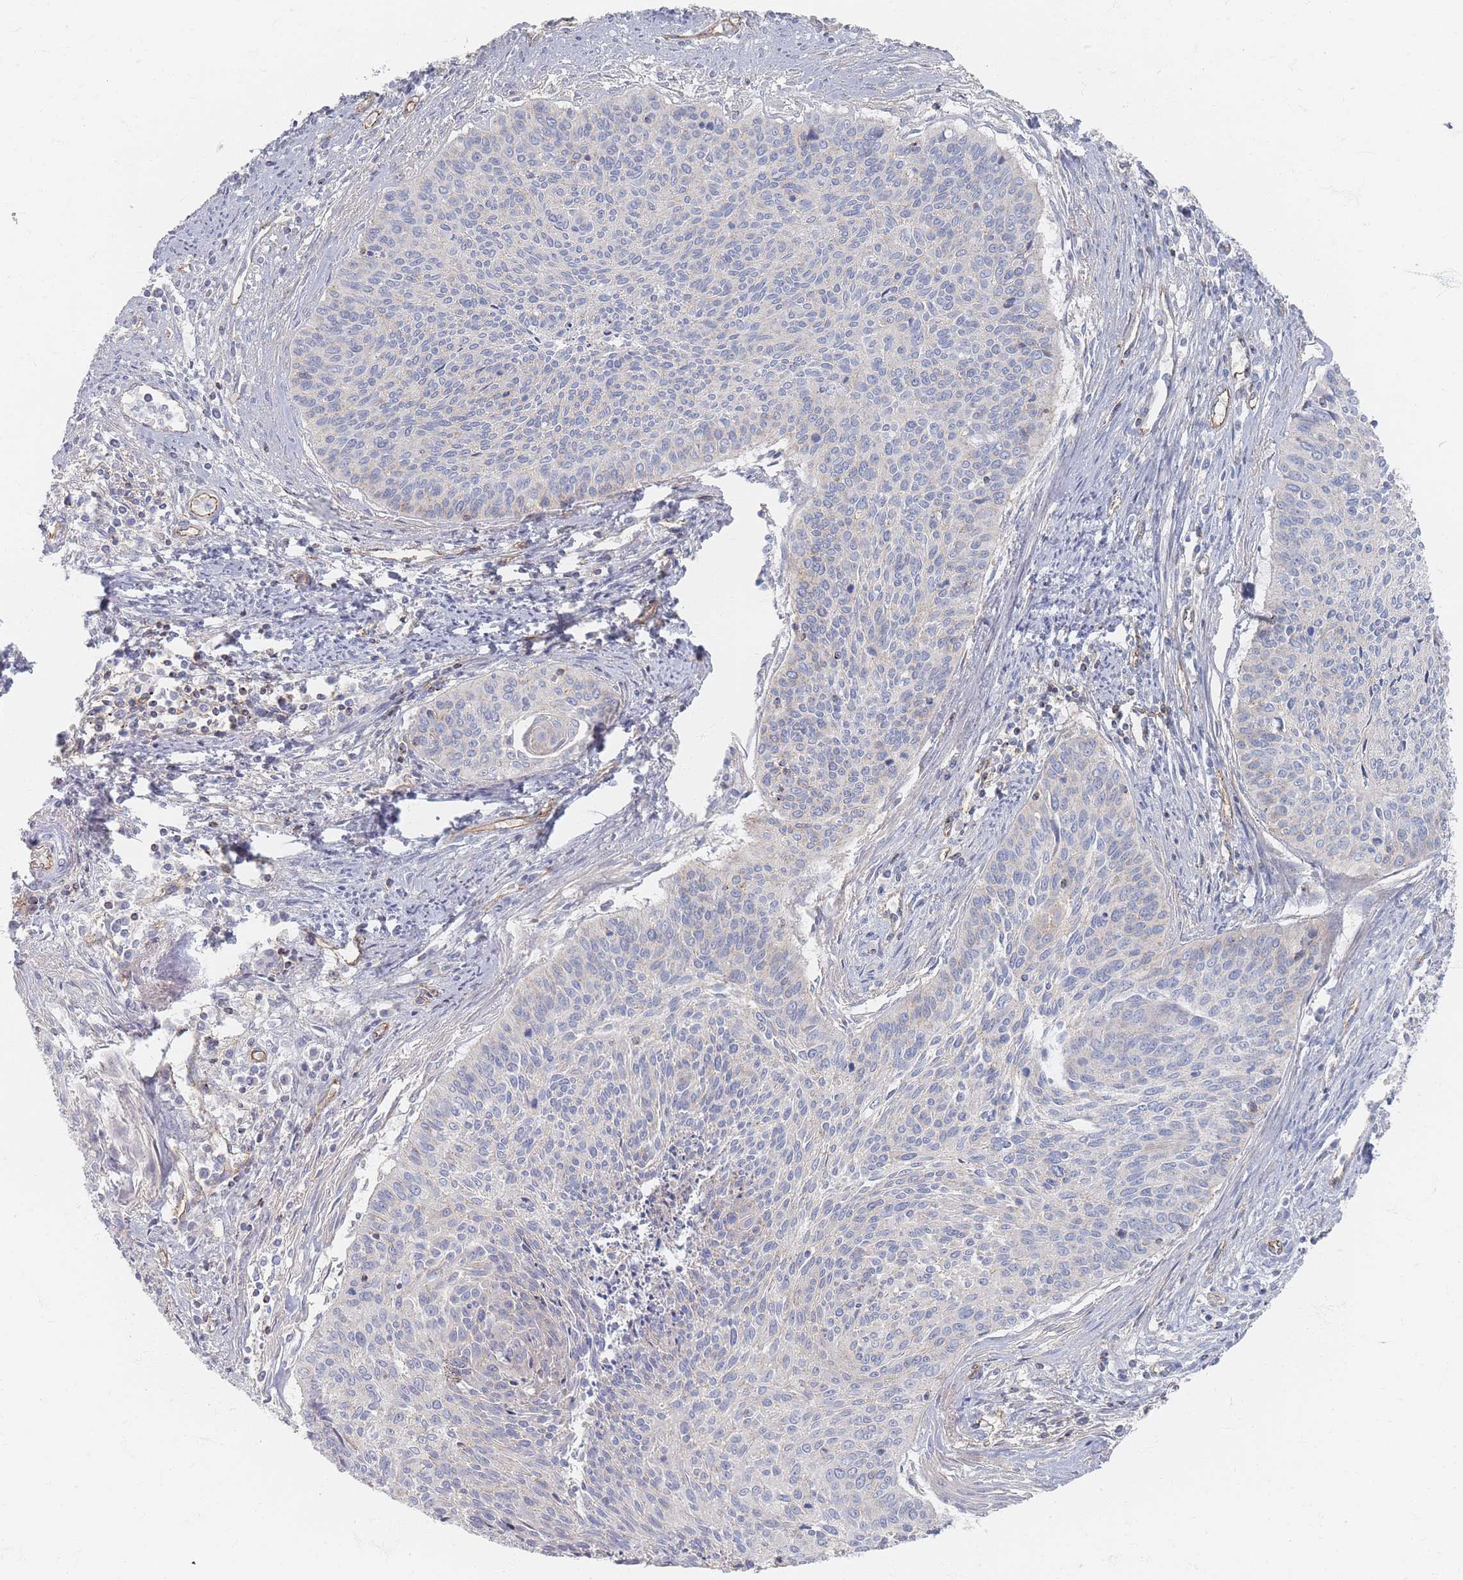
{"staining": {"intensity": "negative", "quantity": "none", "location": "none"}, "tissue": "cervical cancer", "cell_type": "Tumor cells", "image_type": "cancer", "snomed": [{"axis": "morphology", "description": "Squamous cell carcinoma, NOS"}, {"axis": "topography", "description": "Cervix"}], "caption": "DAB immunohistochemical staining of human cervical squamous cell carcinoma demonstrates no significant expression in tumor cells.", "gene": "GNB1", "patient": {"sex": "female", "age": 55}}